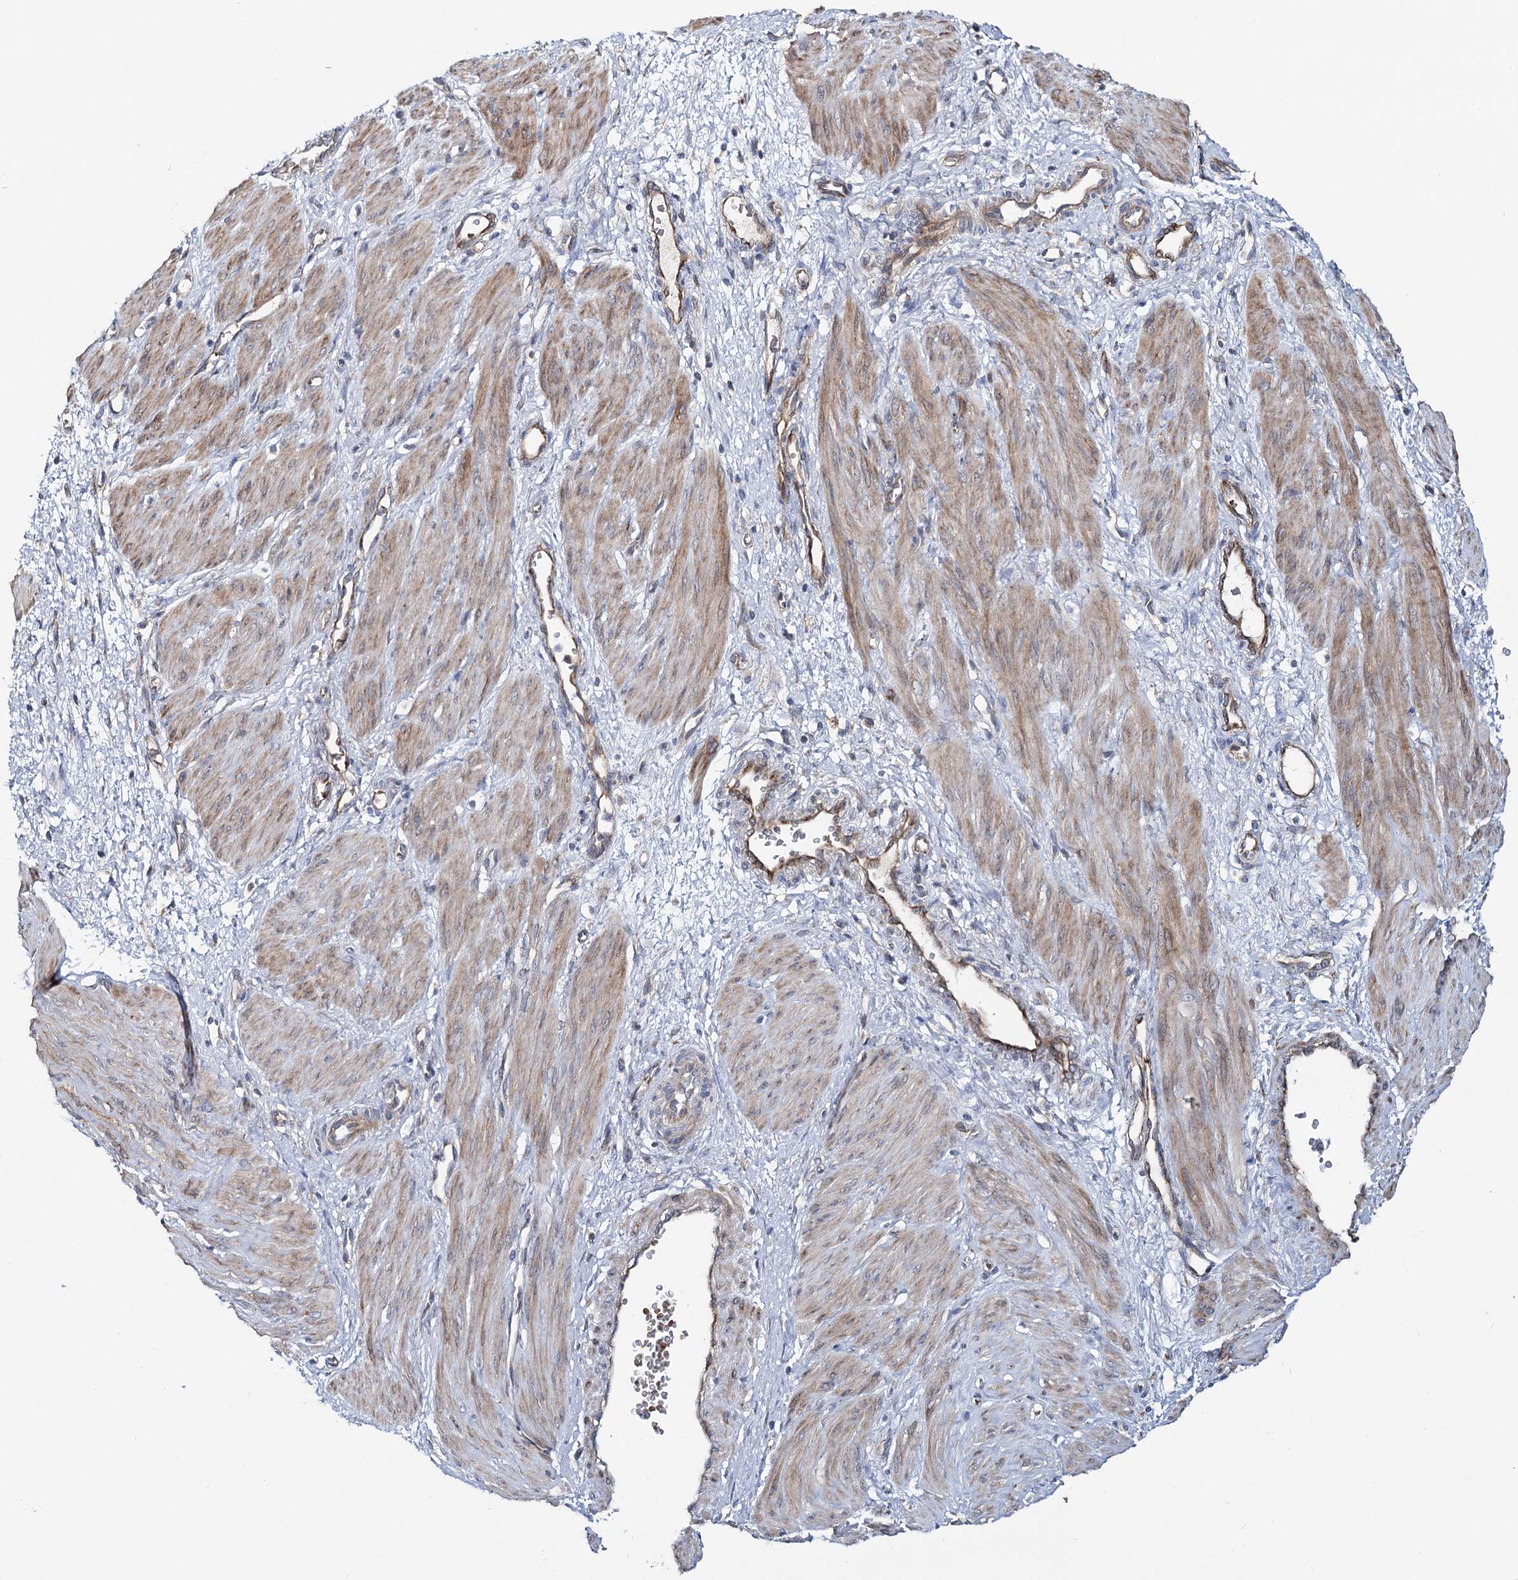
{"staining": {"intensity": "moderate", "quantity": ">75%", "location": "cytoplasmic/membranous"}, "tissue": "smooth muscle", "cell_type": "Smooth muscle cells", "image_type": "normal", "snomed": [{"axis": "morphology", "description": "Normal tissue, NOS"}, {"axis": "topography", "description": "Endometrium"}], "caption": "A brown stain shows moderate cytoplasmic/membranous staining of a protein in smooth muscle cells of benign human smooth muscle. (DAB IHC, brown staining for protein, blue staining for nuclei).", "gene": "CIB4", "patient": {"sex": "female", "age": 33}}